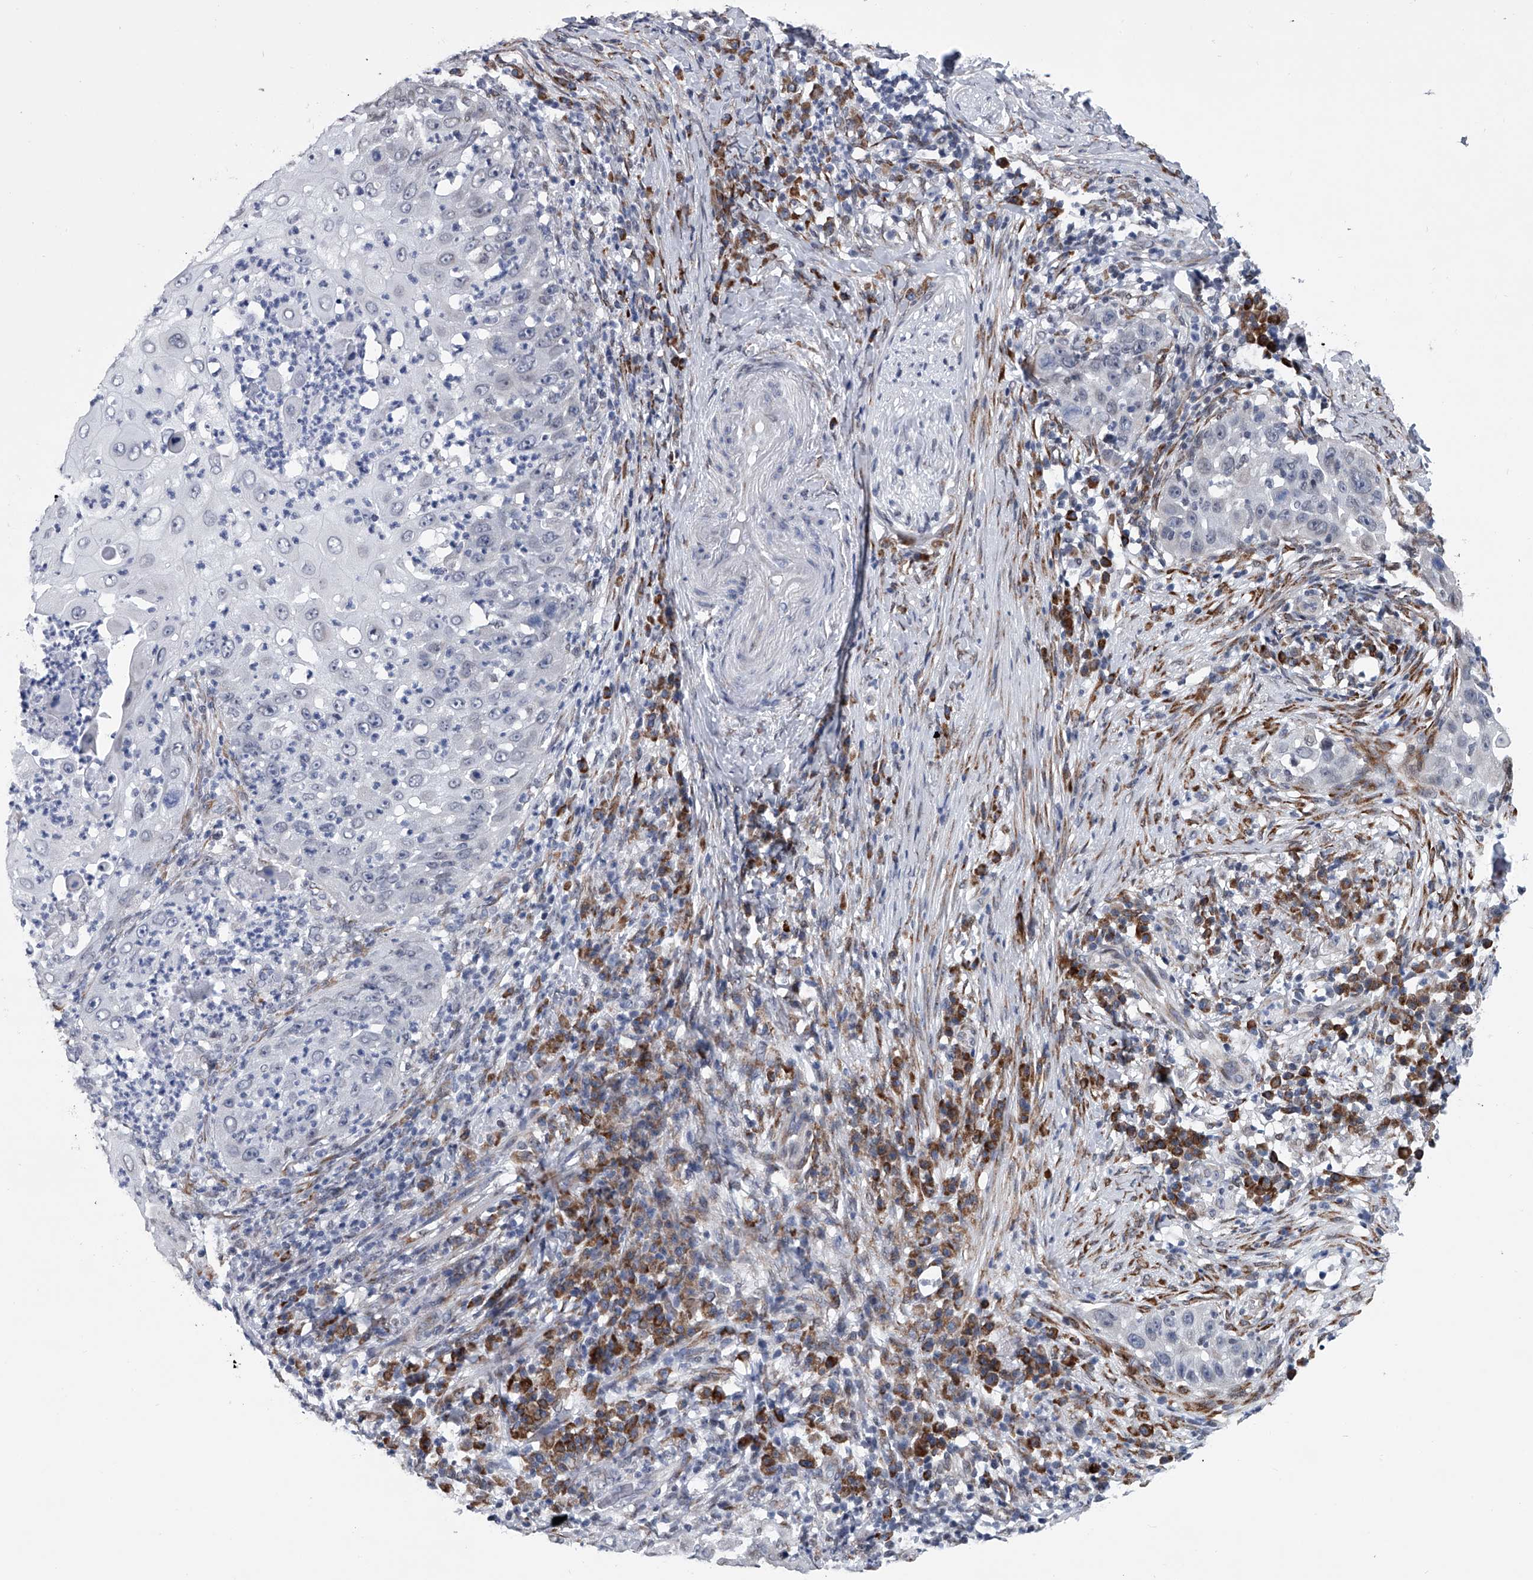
{"staining": {"intensity": "negative", "quantity": "none", "location": "none"}, "tissue": "skin cancer", "cell_type": "Tumor cells", "image_type": "cancer", "snomed": [{"axis": "morphology", "description": "Squamous cell carcinoma, NOS"}, {"axis": "topography", "description": "Skin"}], "caption": "IHC of human squamous cell carcinoma (skin) displays no staining in tumor cells. (Stains: DAB (3,3'-diaminobenzidine) immunohistochemistry (IHC) with hematoxylin counter stain, Microscopy: brightfield microscopy at high magnification).", "gene": "PPP2R5D", "patient": {"sex": "female", "age": 44}}